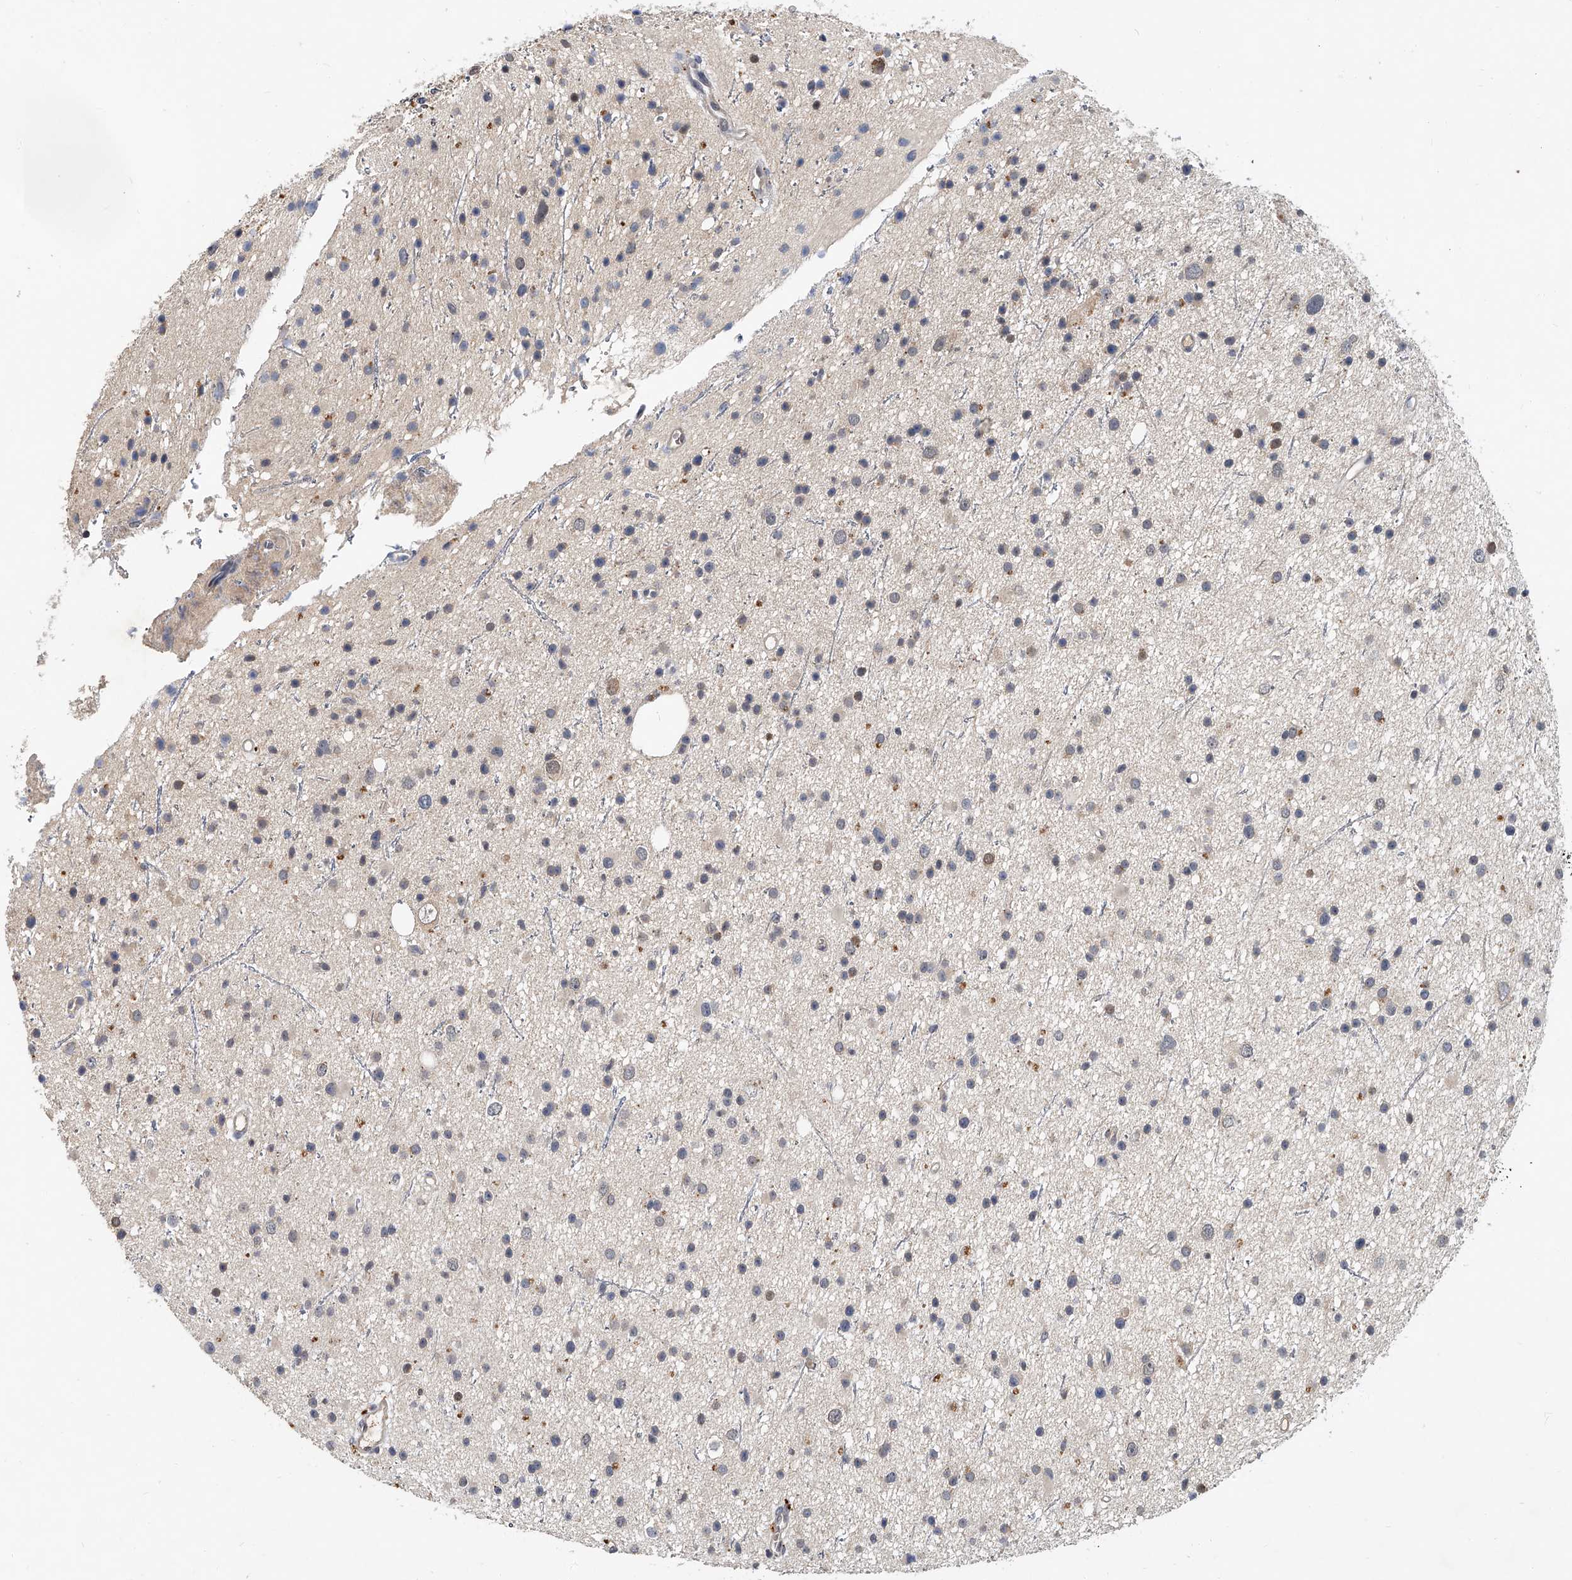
{"staining": {"intensity": "moderate", "quantity": "<25%", "location": "cytoplasmic/membranous"}, "tissue": "glioma", "cell_type": "Tumor cells", "image_type": "cancer", "snomed": [{"axis": "morphology", "description": "Glioma, malignant, Low grade"}, {"axis": "topography", "description": "Cerebral cortex"}], "caption": "Immunohistochemistry image of neoplastic tissue: glioma stained using immunohistochemistry reveals low levels of moderate protein expression localized specifically in the cytoplasmic/membranous of tumor cells, appearing as a cytoplasmic/membranous brown color.", "gene": "JAG2", "patient": {"sex": "female", "age": 39}}